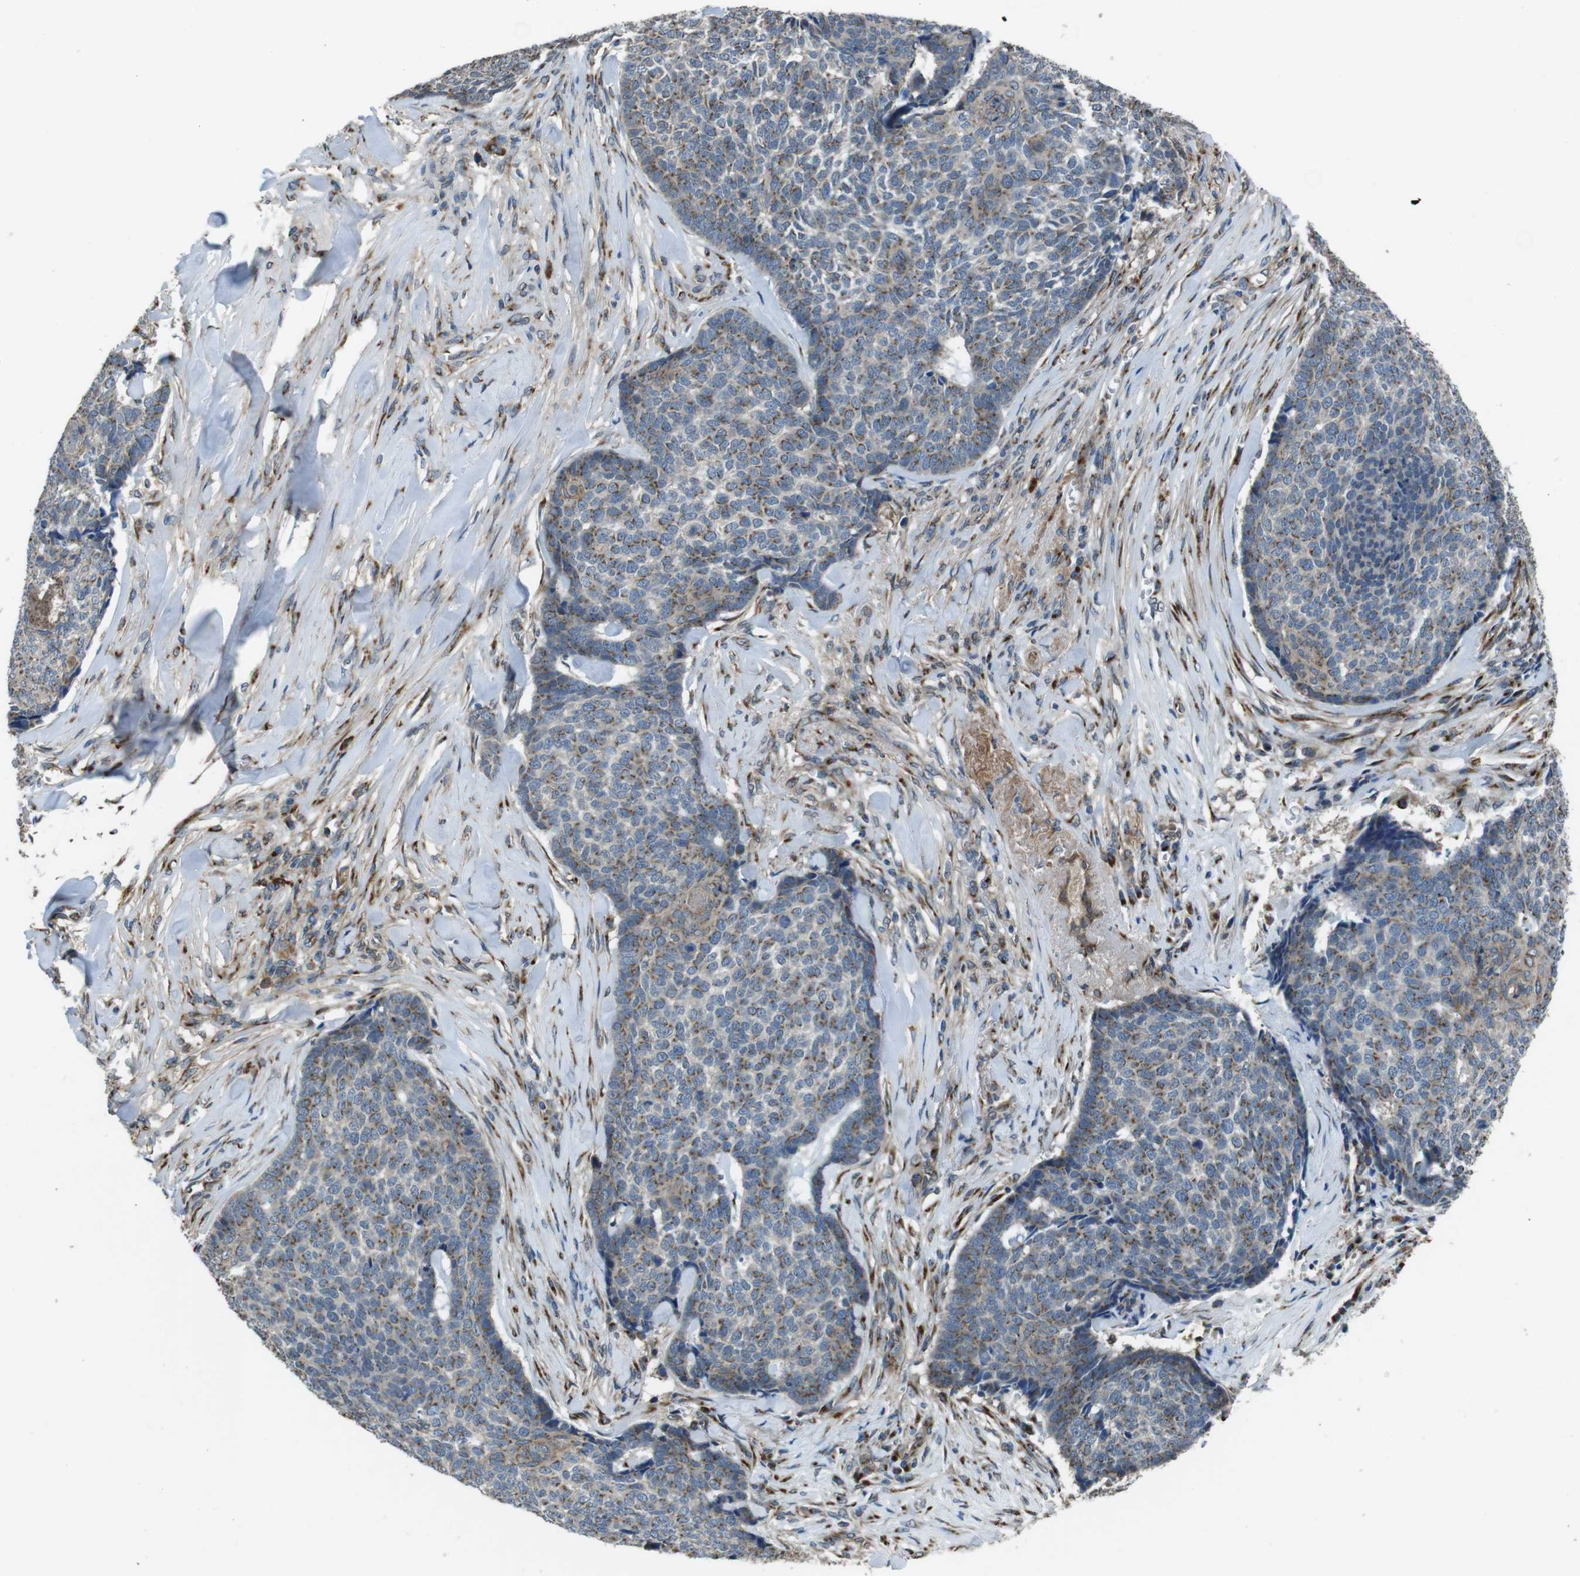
{"staining": {"intensity": "moderate", "quantity": "25%-75%", "location": "cytoplasmic/membranous"}, "tissue": "skin cancer", "cell_type": "Tumor cells", "image_type": "cancer", "snomed": [{"axis": "morphology", "description": "Basal cell carcinoma"}, {"axis": "topography", "description": "Skin"}], "caption": "Tumor cells show medium levels of moderate cytoplasmic/membranous expression in about 25%-75% of cells in skin cancer (basal cell carcinoma).", "gene": "RAB6A", "patient": {"sex": "male", "age": 84}}